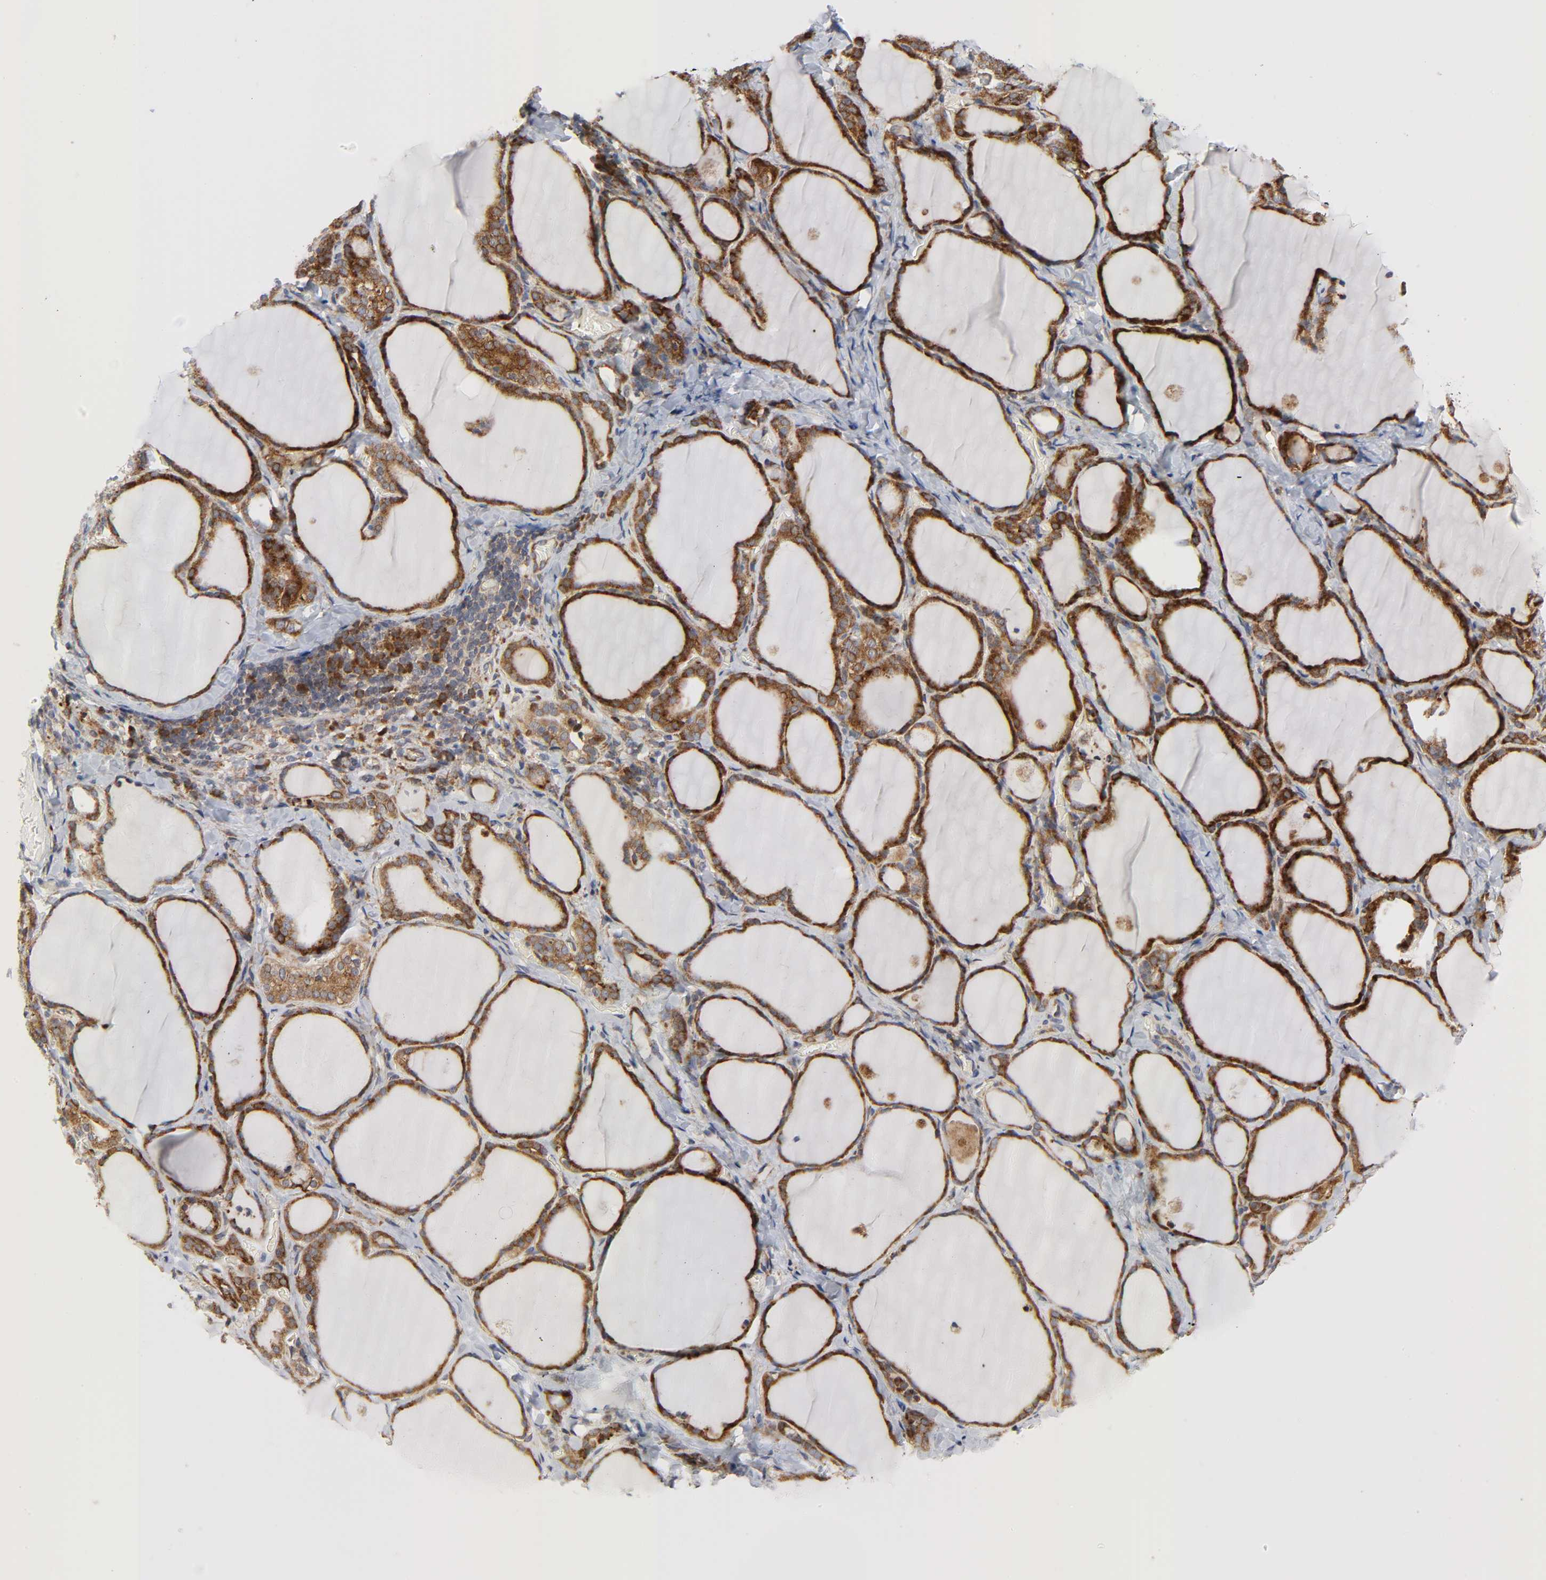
{"staining": {"intensity": "strong", "quantity": ">75%", "location": "cytoplasmic/membranous"}, "tissue": "thyroid gland", "cell_type": "Glandular cells", "image_type": "normal", "snomed": [{"axis": "morphology", "description": "Normal tissue, NOS"}, {"axis": "morphology", "description": "Papillary adenocarcinoma, NOS"}, {"axis": "topography", "description": "Thyroid gland"}], "caption": "DAB (3,3'-diaminobenzidine) immunohistochemical staining of benign thyroid gland shows strong cytoplasmic/membranous protein expression in about >75% of glandular cells. (DAB (3,3'-diaminobenzidine) IHC with brightfield microscopy, high magnification).", "gene": "BAX", "patient": {"sex": "female", "age": 30}}